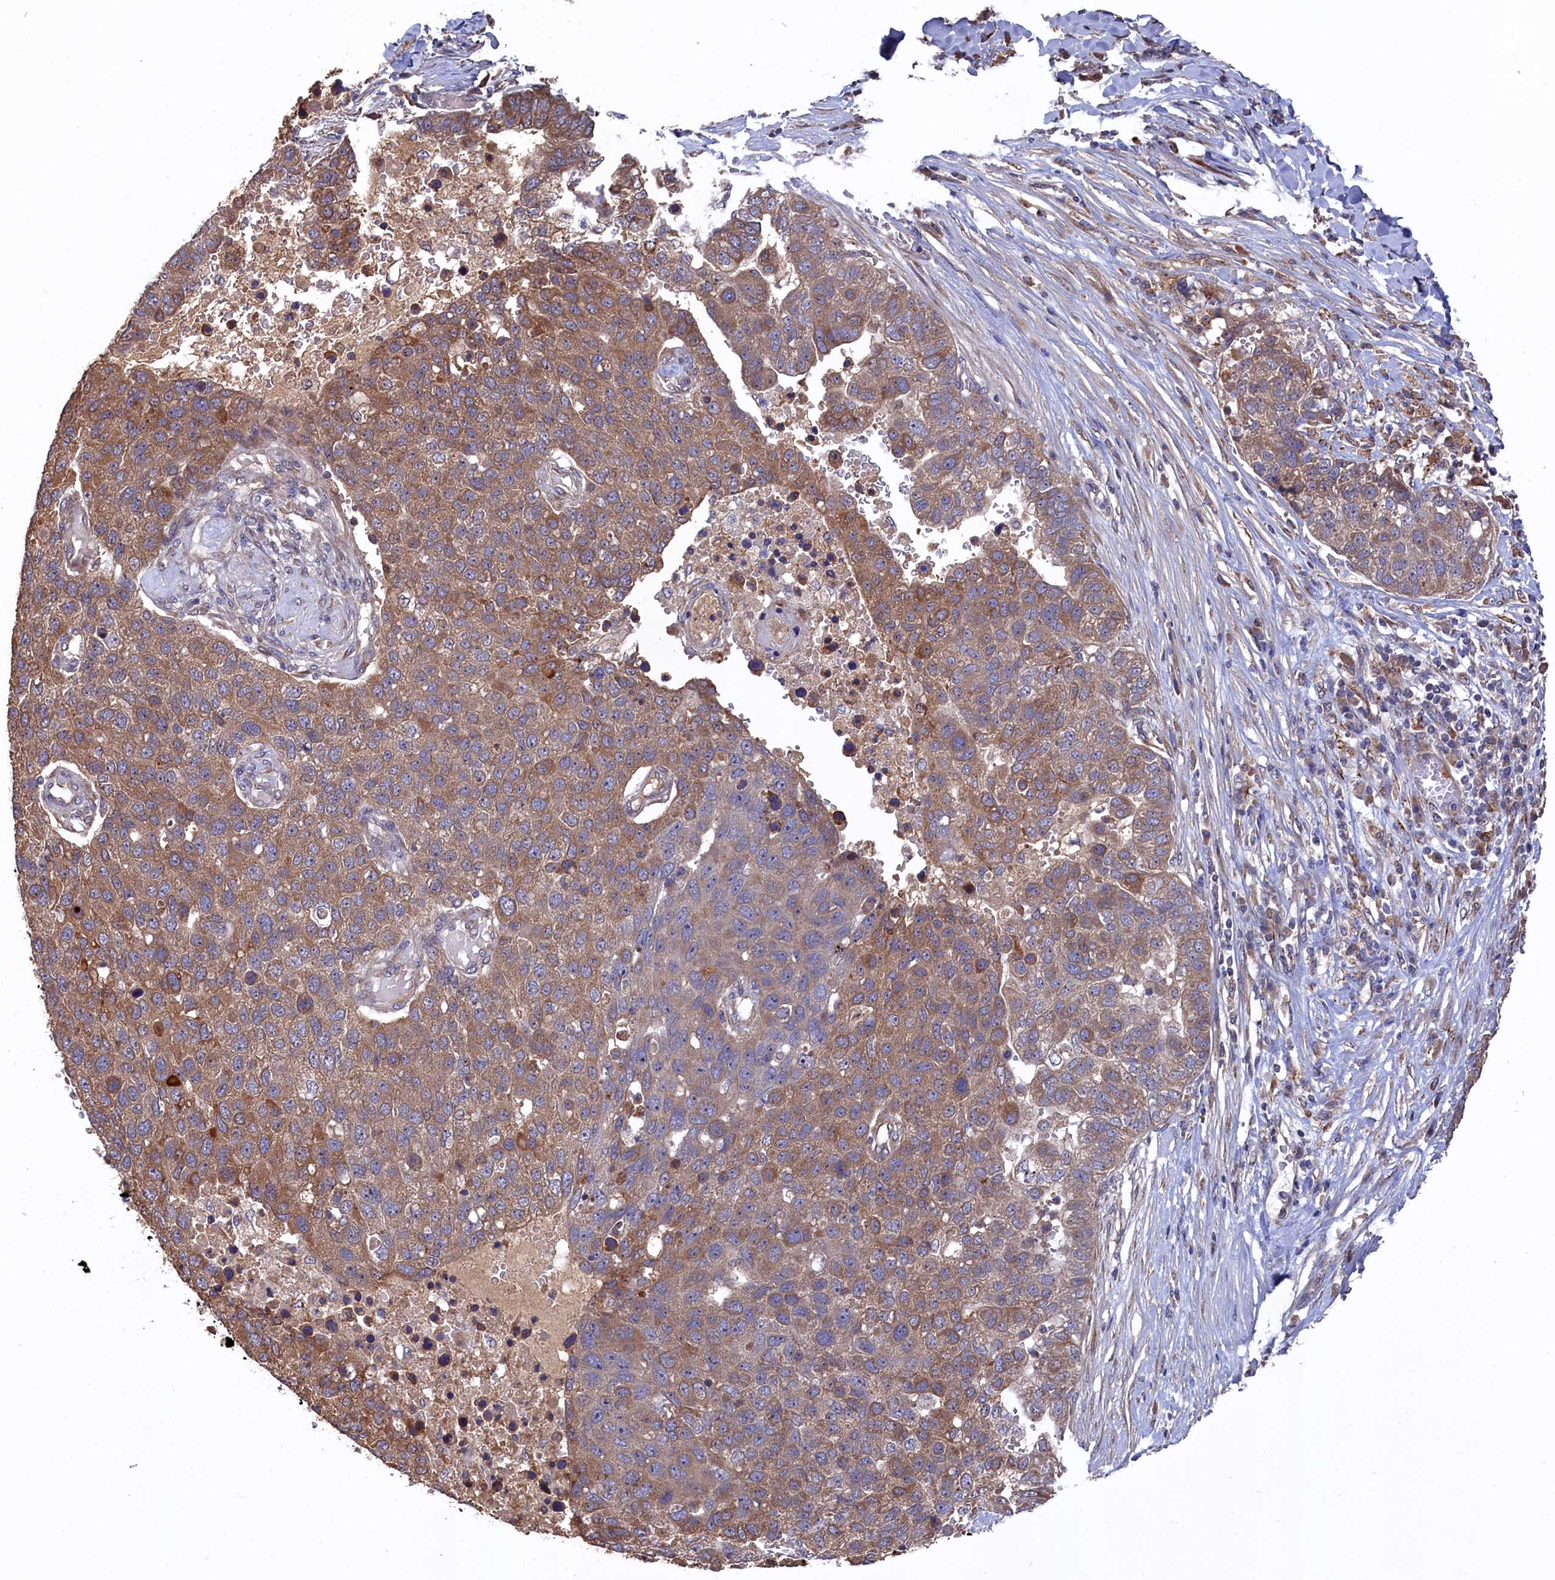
{"staining": {"intensity": "moderate", "quantity": ">75%", "location": "cytoplasmic/membranous"}, "tissue": "pancreatic cancer", "cell_type": "Tumor cells", "image_type": "cancer", "snomed": [{"axis": "morphology", "description": "Adenocarcinoma, NOS"}, {"axis": "topography", "description": "Pancreas"}], "caption": "Pancreatic cancer stained with a brown dye reveals moderate cytoplasmic/membranous positive expression in about >75% of tumor cells.", "gene": "SLC12A4", "patient": {"sex": "female", "age": 61}}